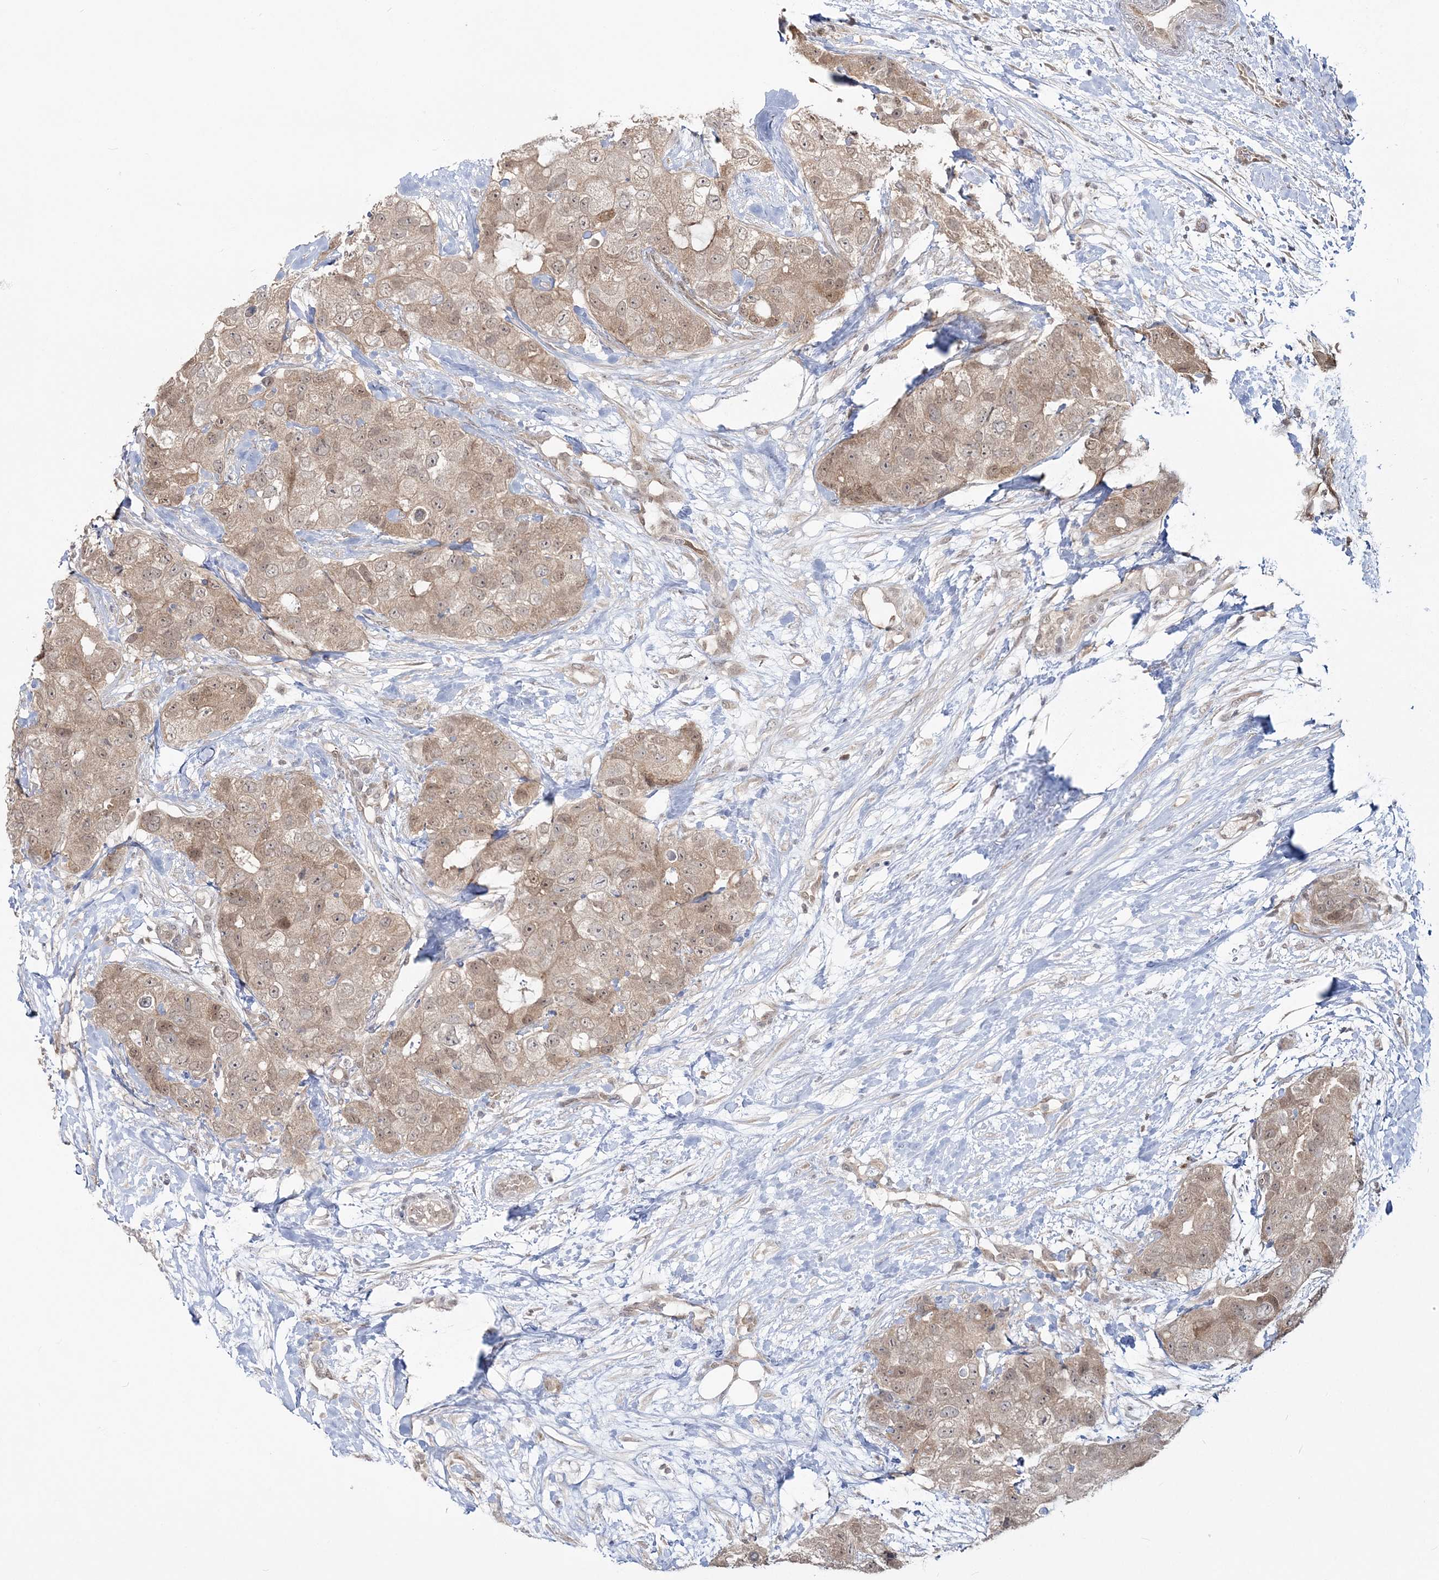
{"staining": {"intensity": "weak", "quantity": ">75%", "location": "cytoplasmic/membranous"}, "tissue": "breast cancer", "cell_type": "Tumor cells", "image_type": "cancer", "snomed": [{"axis": "morphology", "description": "Duct carcinoma"}, {"axis": "topography", "description": "Breast"}], "caption": "Immunohistochemical staining of breast cancer (infiltrating ductal carcinoma) reveals low levels of weak cytoplasmic/membranous protein positivity in approximately >75% of tumor cells. The protein is shown in brown color, while the nuclei are stained blue.", "gene": "ZFAND6", "patient": {"sex": "female", "age": 62}}